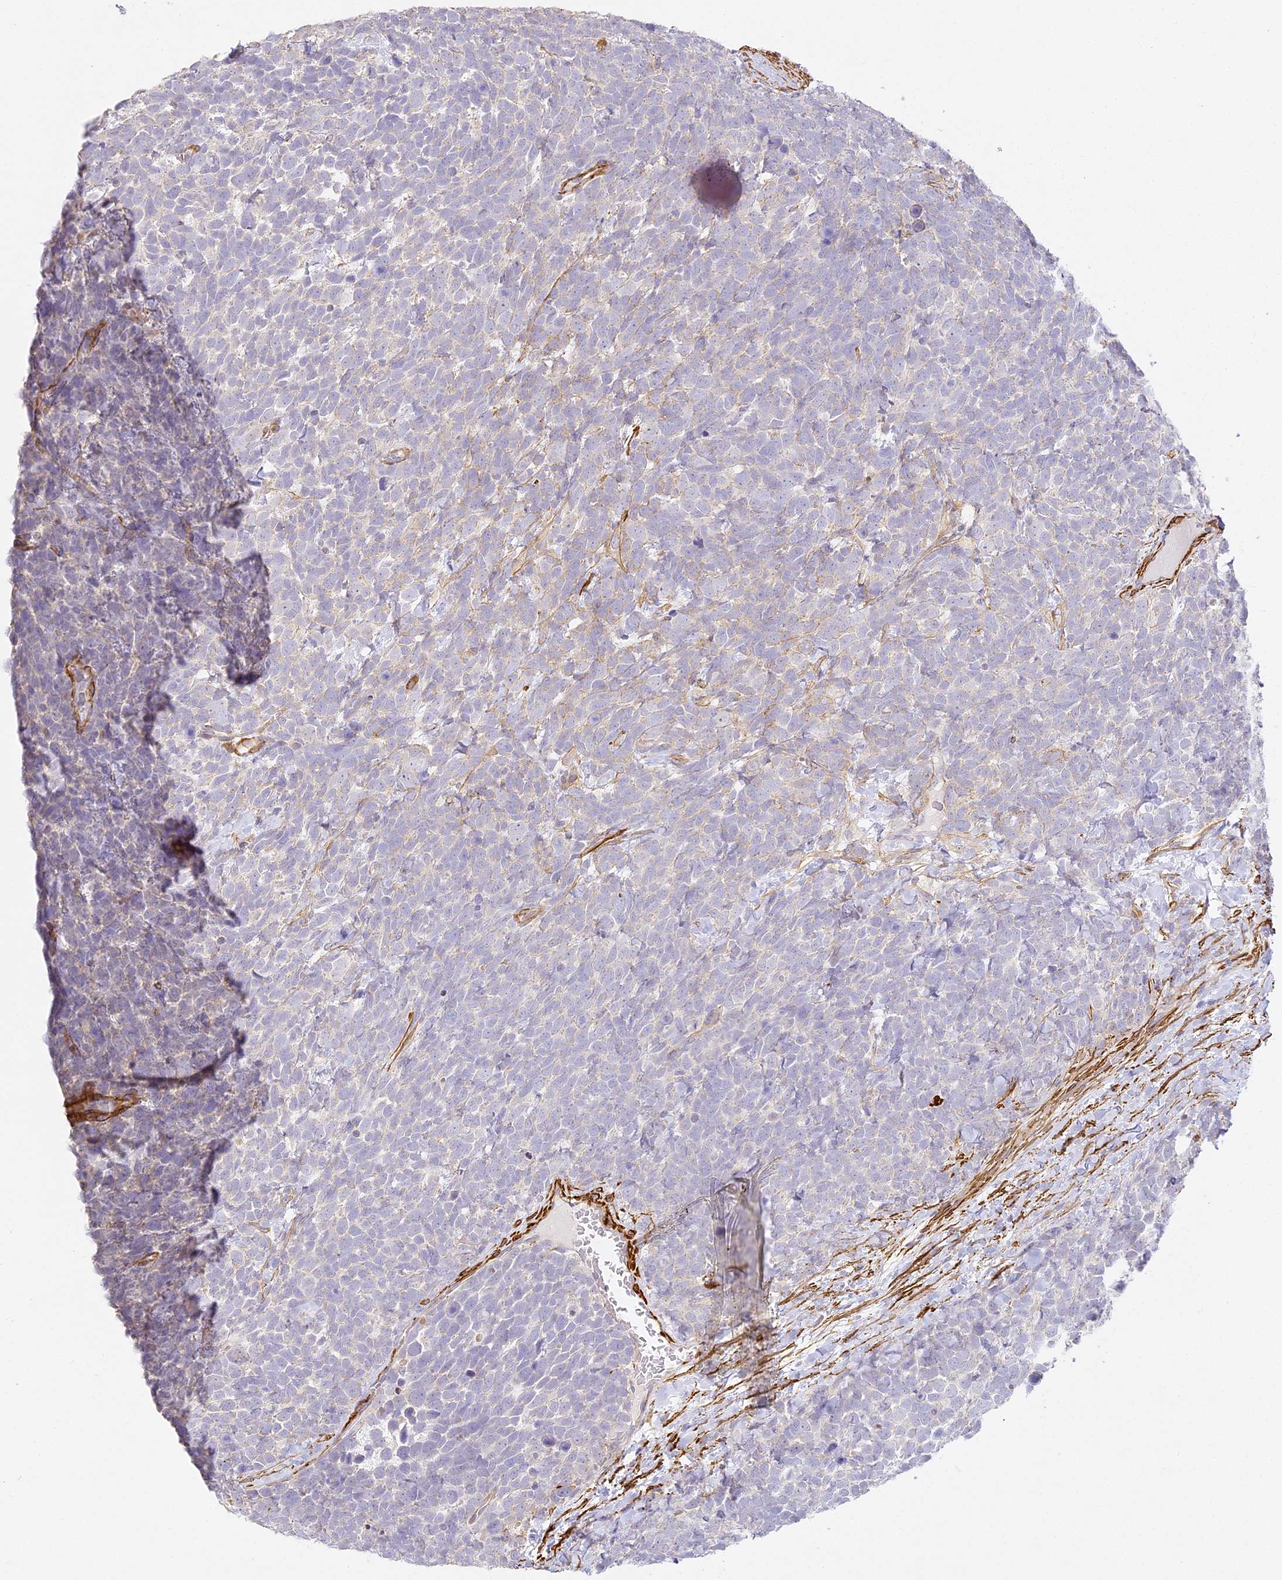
{"staining": {"intensity": "negative", "quantity": "none", "location": "none"}, "tissue": "urothelial cancer", "cell_type": "Tumor cells", "image_type": "cancer", "snomed": [{"axis": "morphology", "description": "Urothelial carcinoma, High grade"}, {"axis": "topography", "description": "Urinary bladder"}], "caption": "Immunohistochemistry (IHC) micrograph of neoplastic tissue: human high-grade urothelial carcinoma stained with DAB (3,3'-diaminobenzidine) displays no significant protein positivity in tumor cells.", "gene": "MED28", "patient": {"sex": "female", "age": 82}}